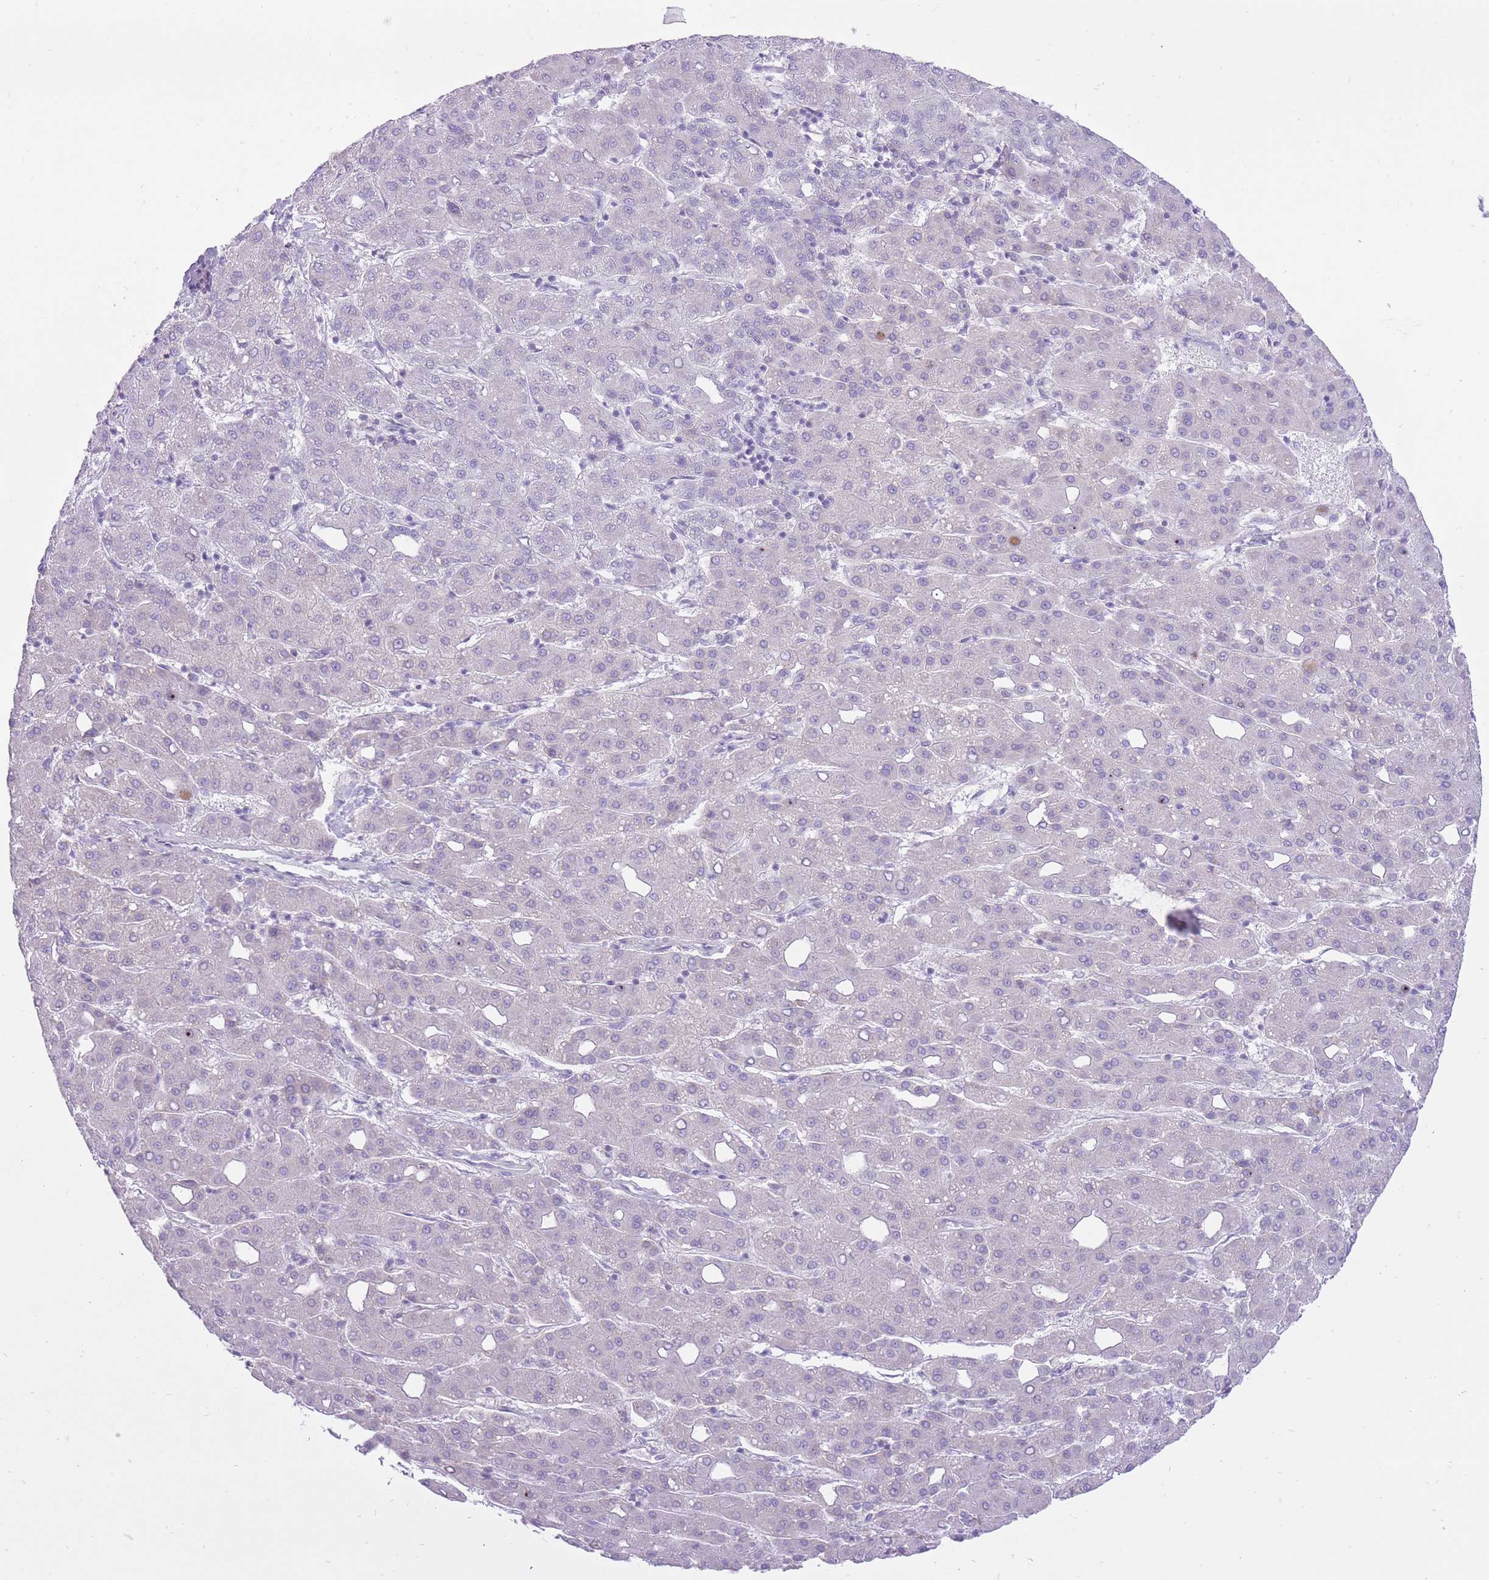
{"staining": {"intensity": "negative", "quantity": "none", "location": "none"}, "tissue": "liver cancer", "cell_type": "Tumor cells", "image_type": "cancer", "snomed": [{"axis": "morphology", "description": "Carcinoma, Hepatocellular, NOS"}, {"axis": "topography", "description": "Liver"}], "caption": "Liver cancer (hepatocellular carcinoma) was stained to show a protein in brown. There is no significant positivity in tumor cells. (DAB immunohistochemistry visualized using brightfield microscopy, high magnification).", "gene": "SLC4A4", "patient": {"sex": "male", "age": 65}}